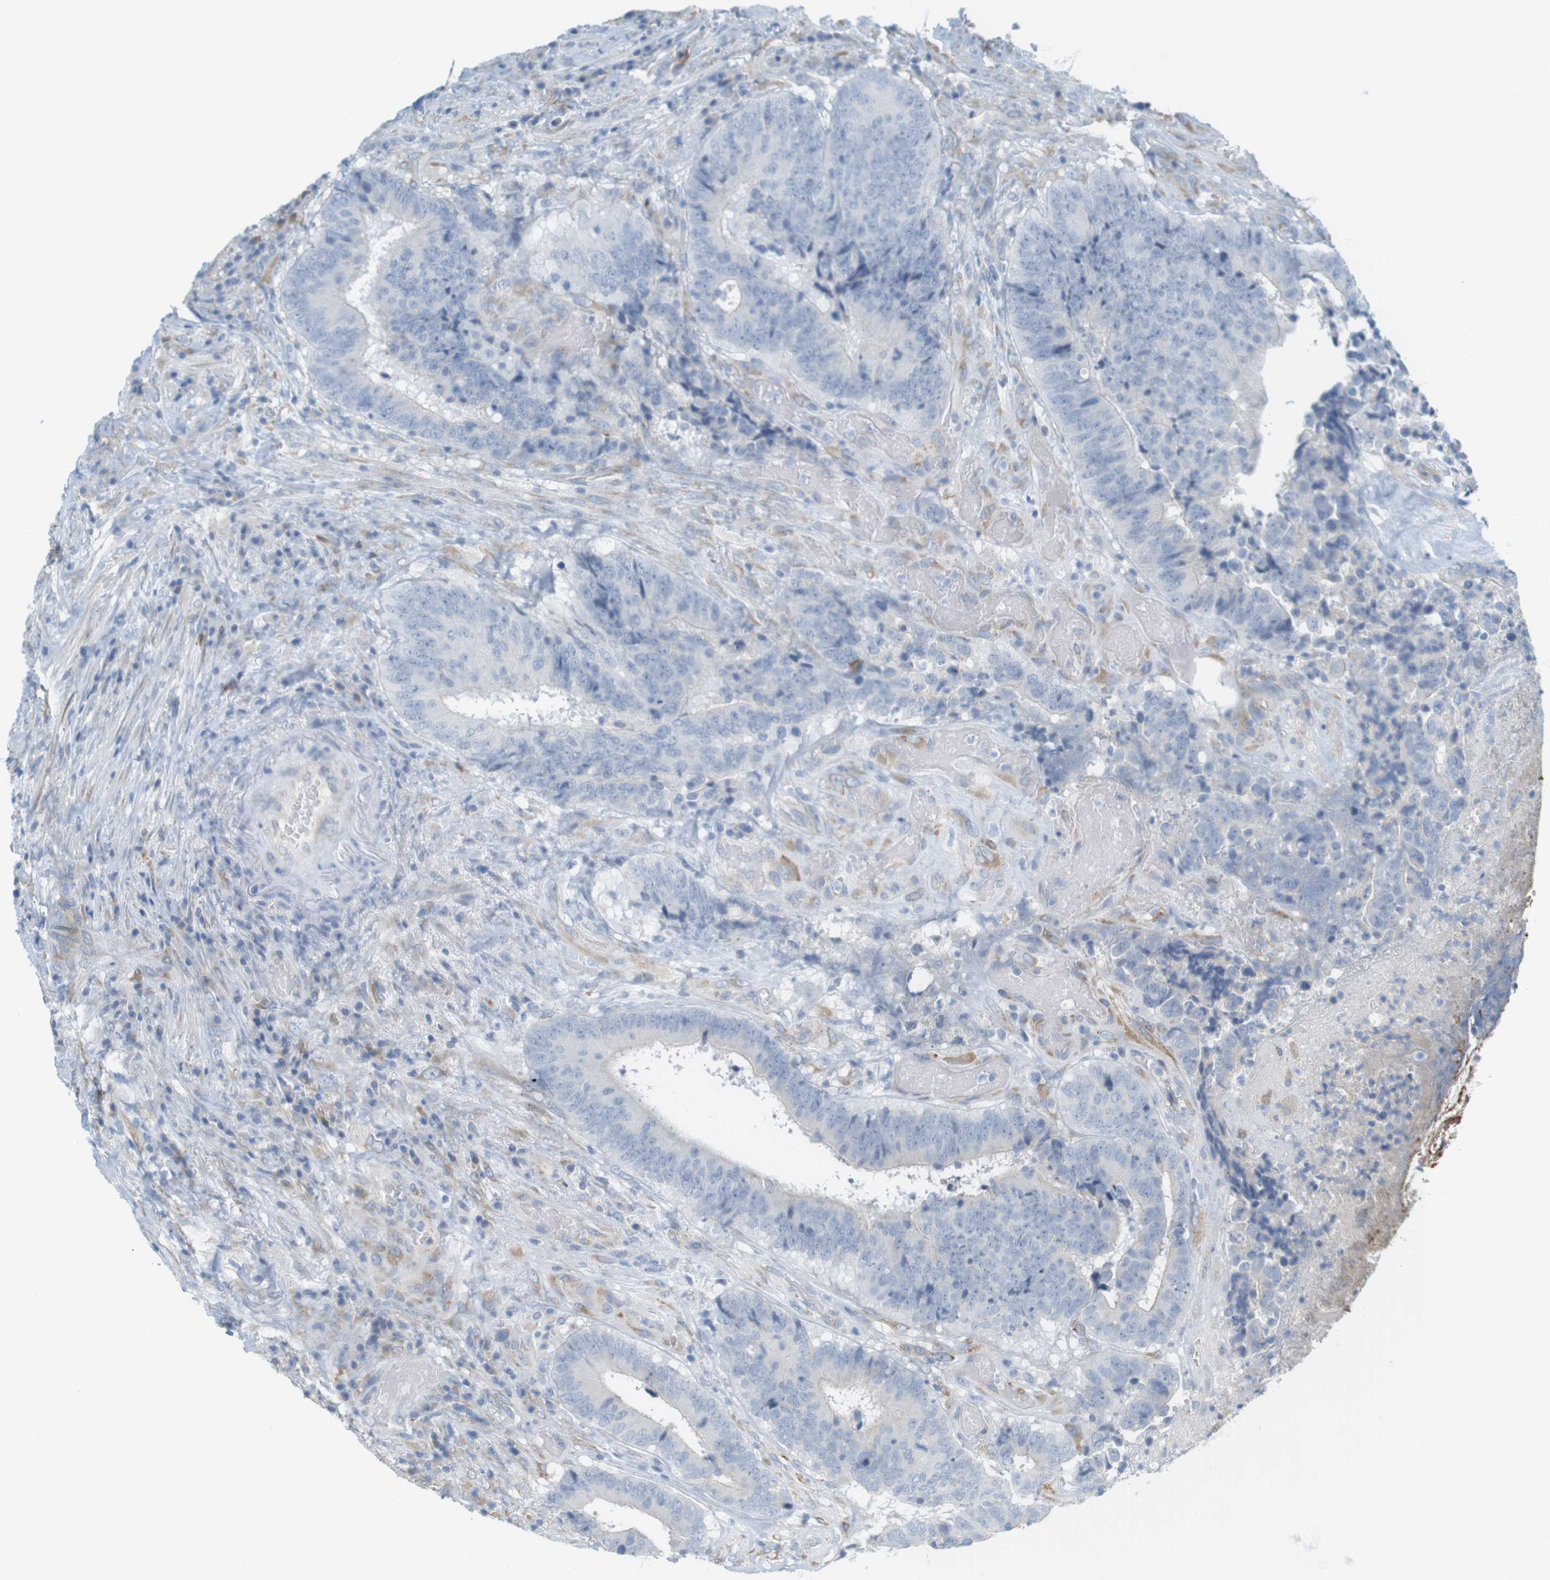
{"staining": {"intensity": "negative", "quantity": "none", "location": "none"}, "tissue": "colorectal cancer", "cell_type": "Tumor cells", "image_type": "cancer", "snomed": [{"axis": "morphology", "description": "Adenocarcinoma, NOS"}, {"axis": "topography", "description": "Rectum"}], "caption": "IHC image of neoplastic tissue: adenocarcinoma (colorectal) stained with DAB (3,3'-diaminobenzidine) exhibits no significant protein positivity in tumor cells.", "gene": "RGS9", "patient": {"sex": "male", "age": 72}}